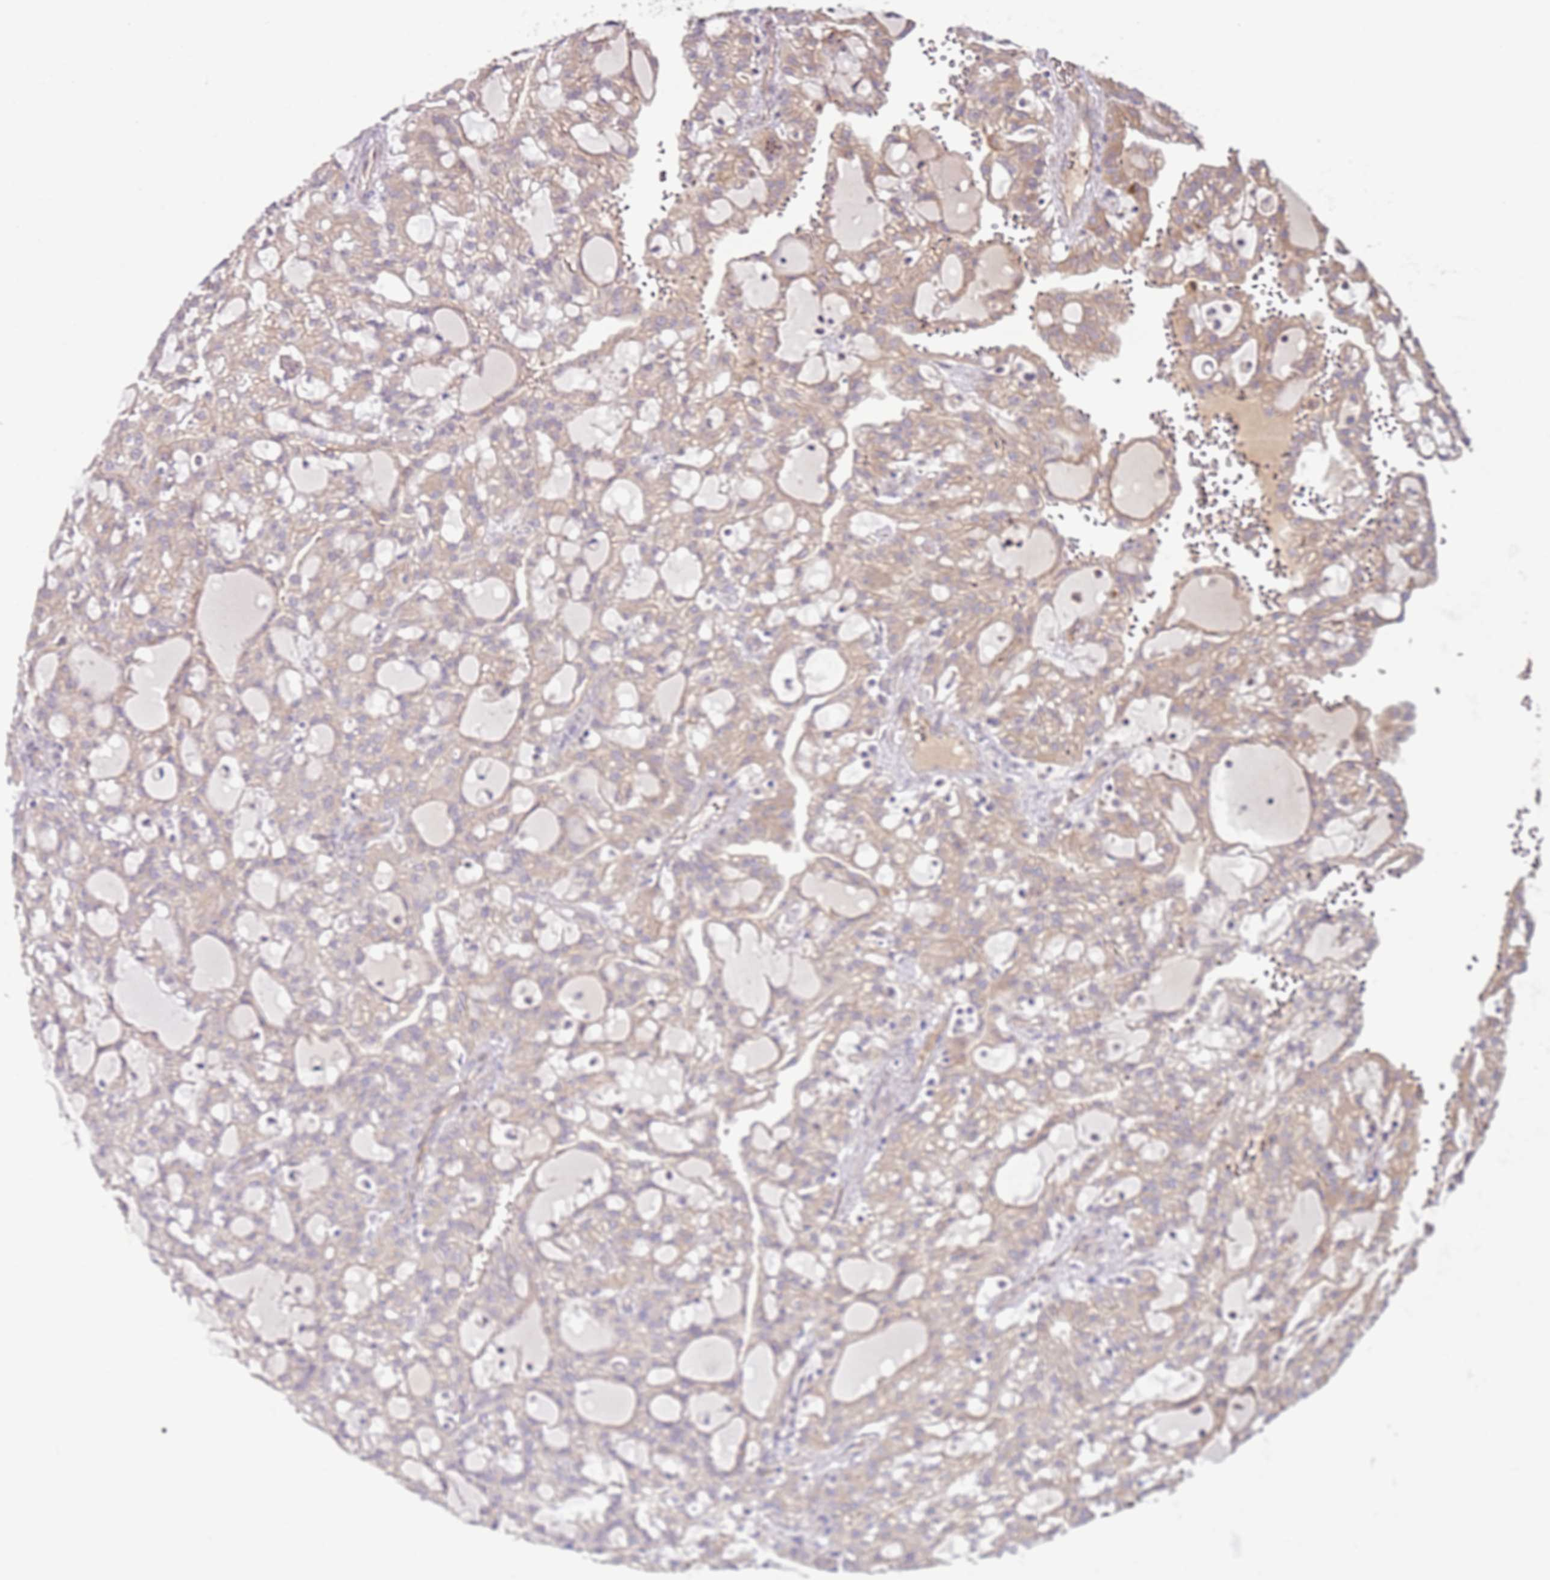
{"staining": {"intensity": "weak", "quantity": "25%-75%", "location": "cytoplasmic/membranous"}, "tissue": "renal cancer", "cell_type": "Tumor cells", "image_type": "cancer", "snomed": [{"axis": "morphology", "description": "Adenocarcinoma, NOS"}, {"axis": "topography", "description": "Kidney"}], "caption": "Immunohistochemical staining of renal cancer shows low levels of weak cytoplasmic/membranous protein positivity in about 25%-75% of tumor cells.", "gene": "RNF128", "patient": {"sex": "male", "age": 63}}